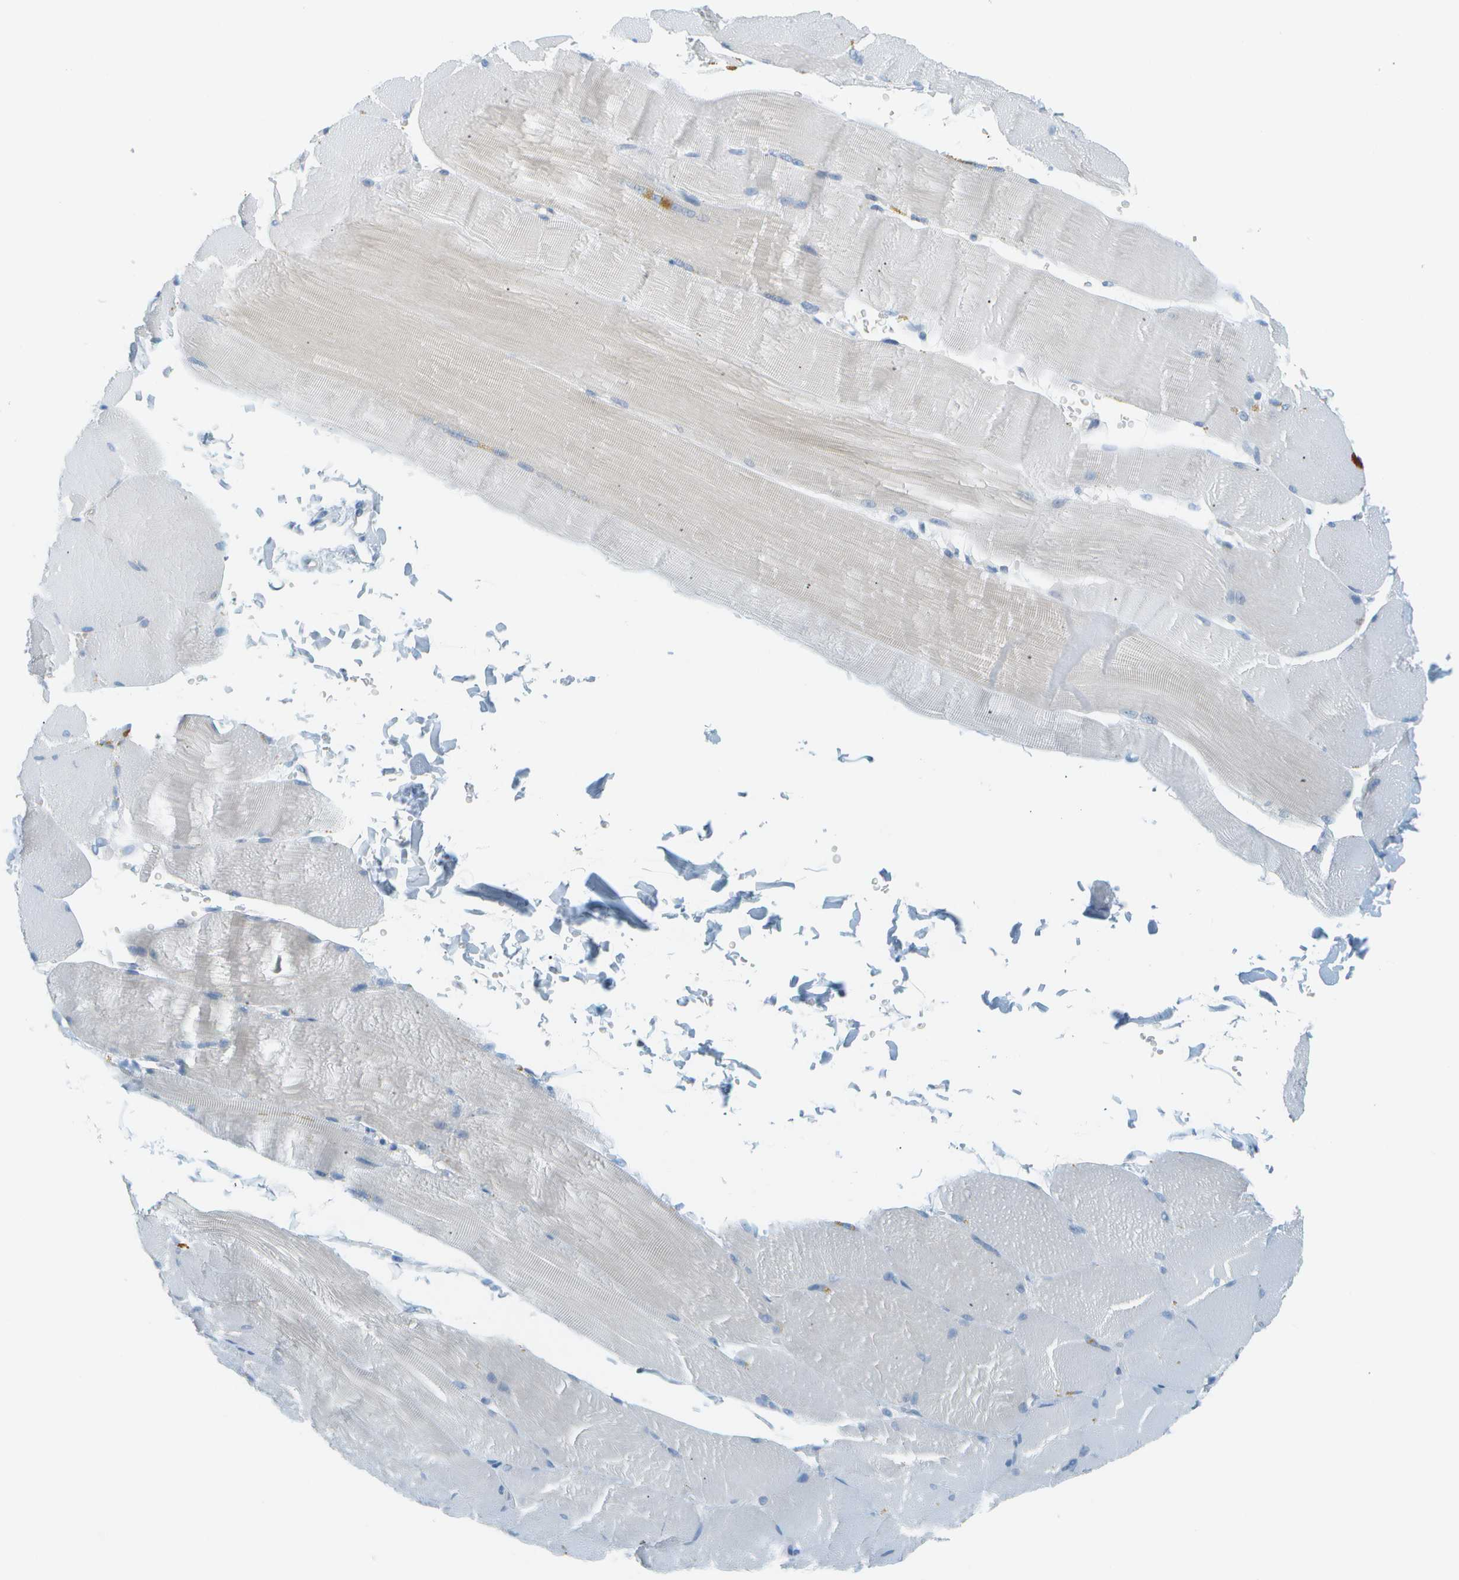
{"staining": {"intensity": "negative", "quantity": "none", "location": "none"}, "tissue": "skeletal muscle", "cell_type": "Myocytes", "image_type": "normal", "snomed": [{"axis": "morphology", "description": "Normal tissue, NOS"}, {"axis": "topography", "description": "Skin"}, {"axis": "topography", "description": "Skeletal muscle"}], "caption": "Immunohistochemistry (IHC) of normal skeletal muscle displays no positivity in myocytes. (Immunohistochemistry, brightfield microscopy, high magnification).", "gene": "SMYD5", "patient": {"sex": "male", "age": 83}}